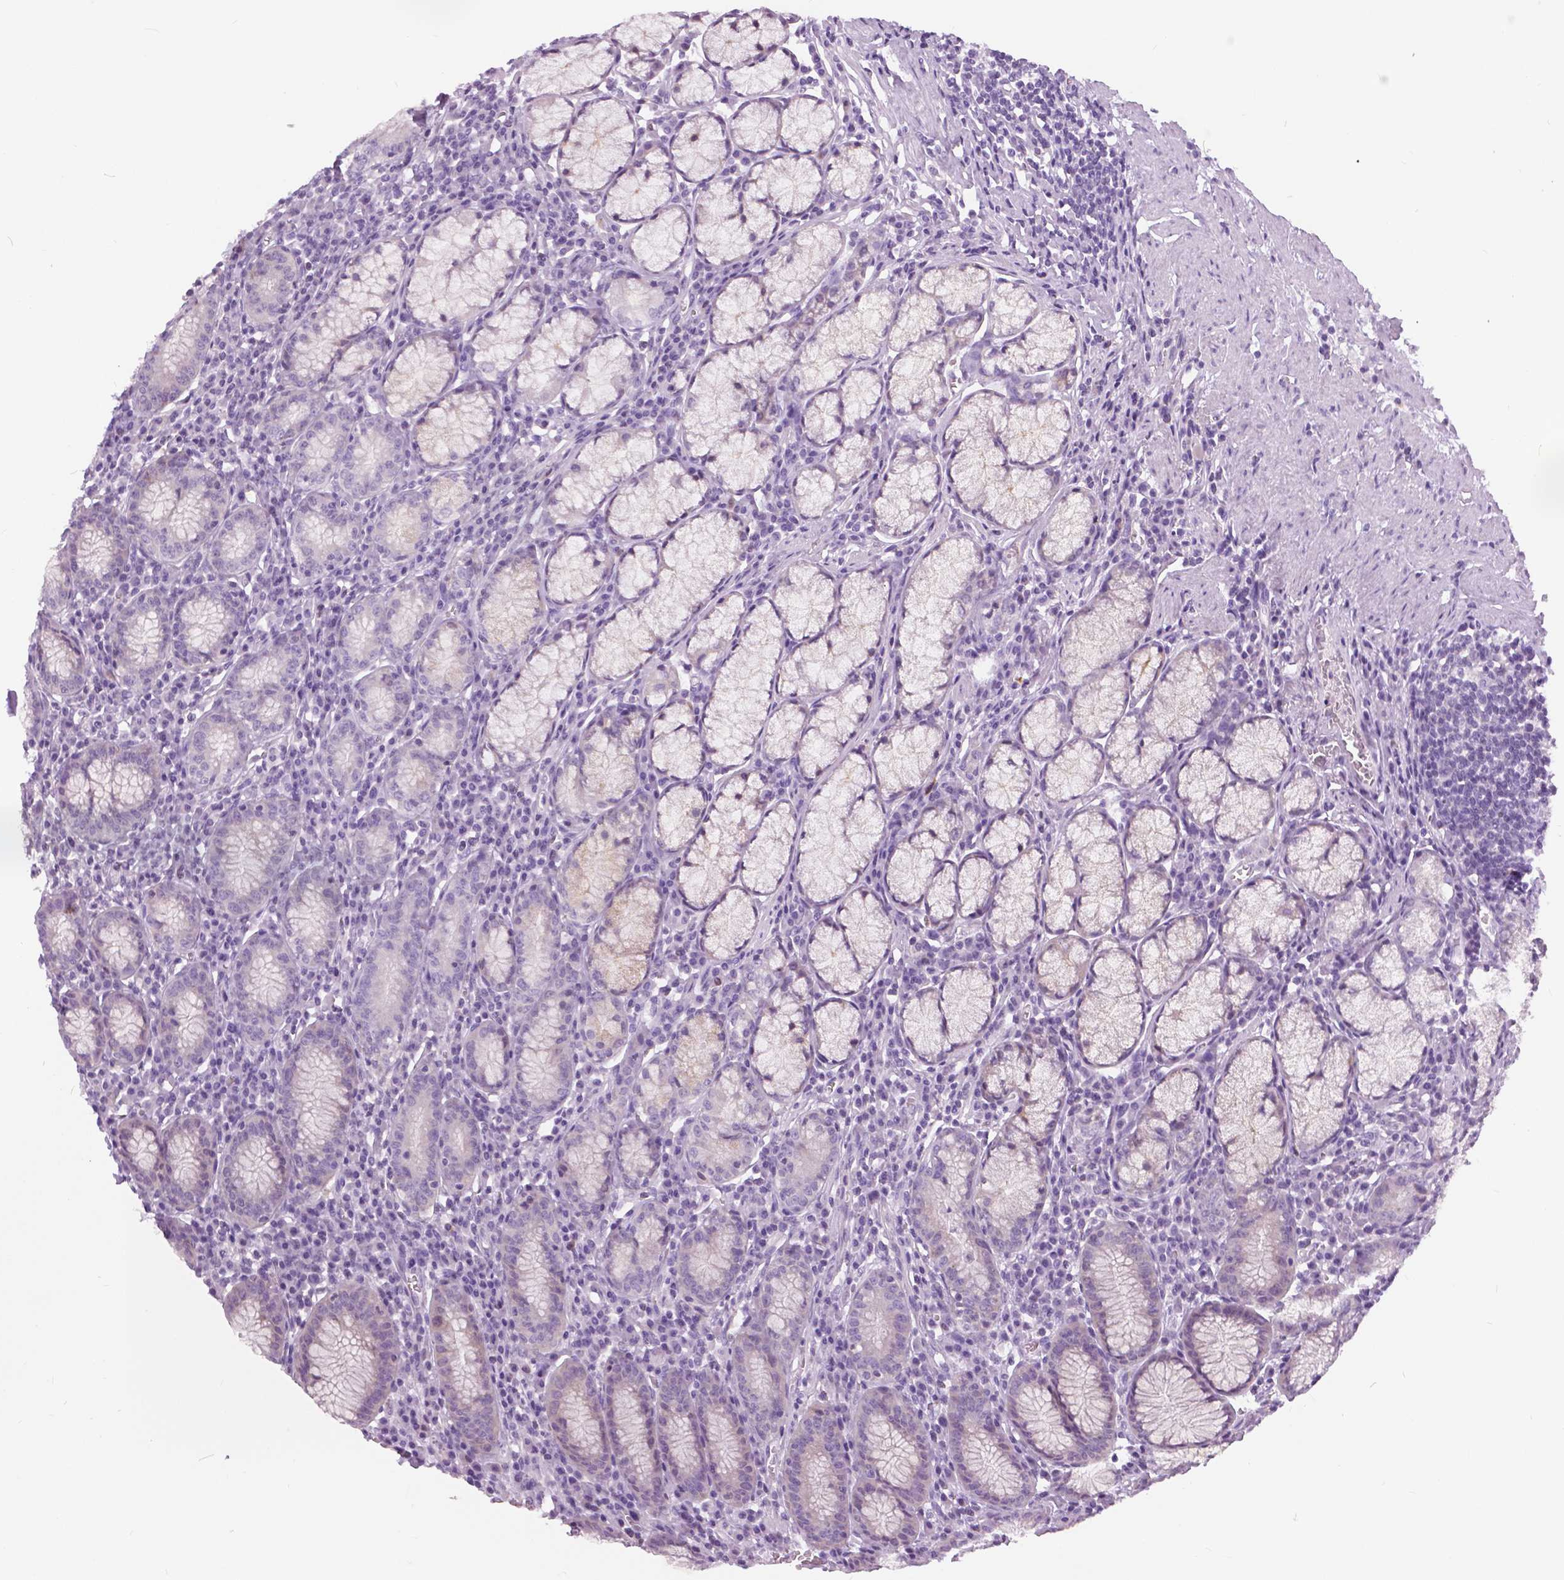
{"staining": {"intensity": "weak", "quantity": "<25%", "location": "cytoplasmic/membranous"}, "tissue": "stomach", "cell_type": "Glandular cells", "image_type": "normal", "snomed": [{"axis": "morphology", "description": "Normal tissue, NOS"}, {"axis": "topography", "description": "Stomach"}], "caption": "Histopathology image shows no significant protein positivity in glandular cells of normal stomach.", "gene": "TP53TG5", "patient": {"sex": "male", "age": 55}}